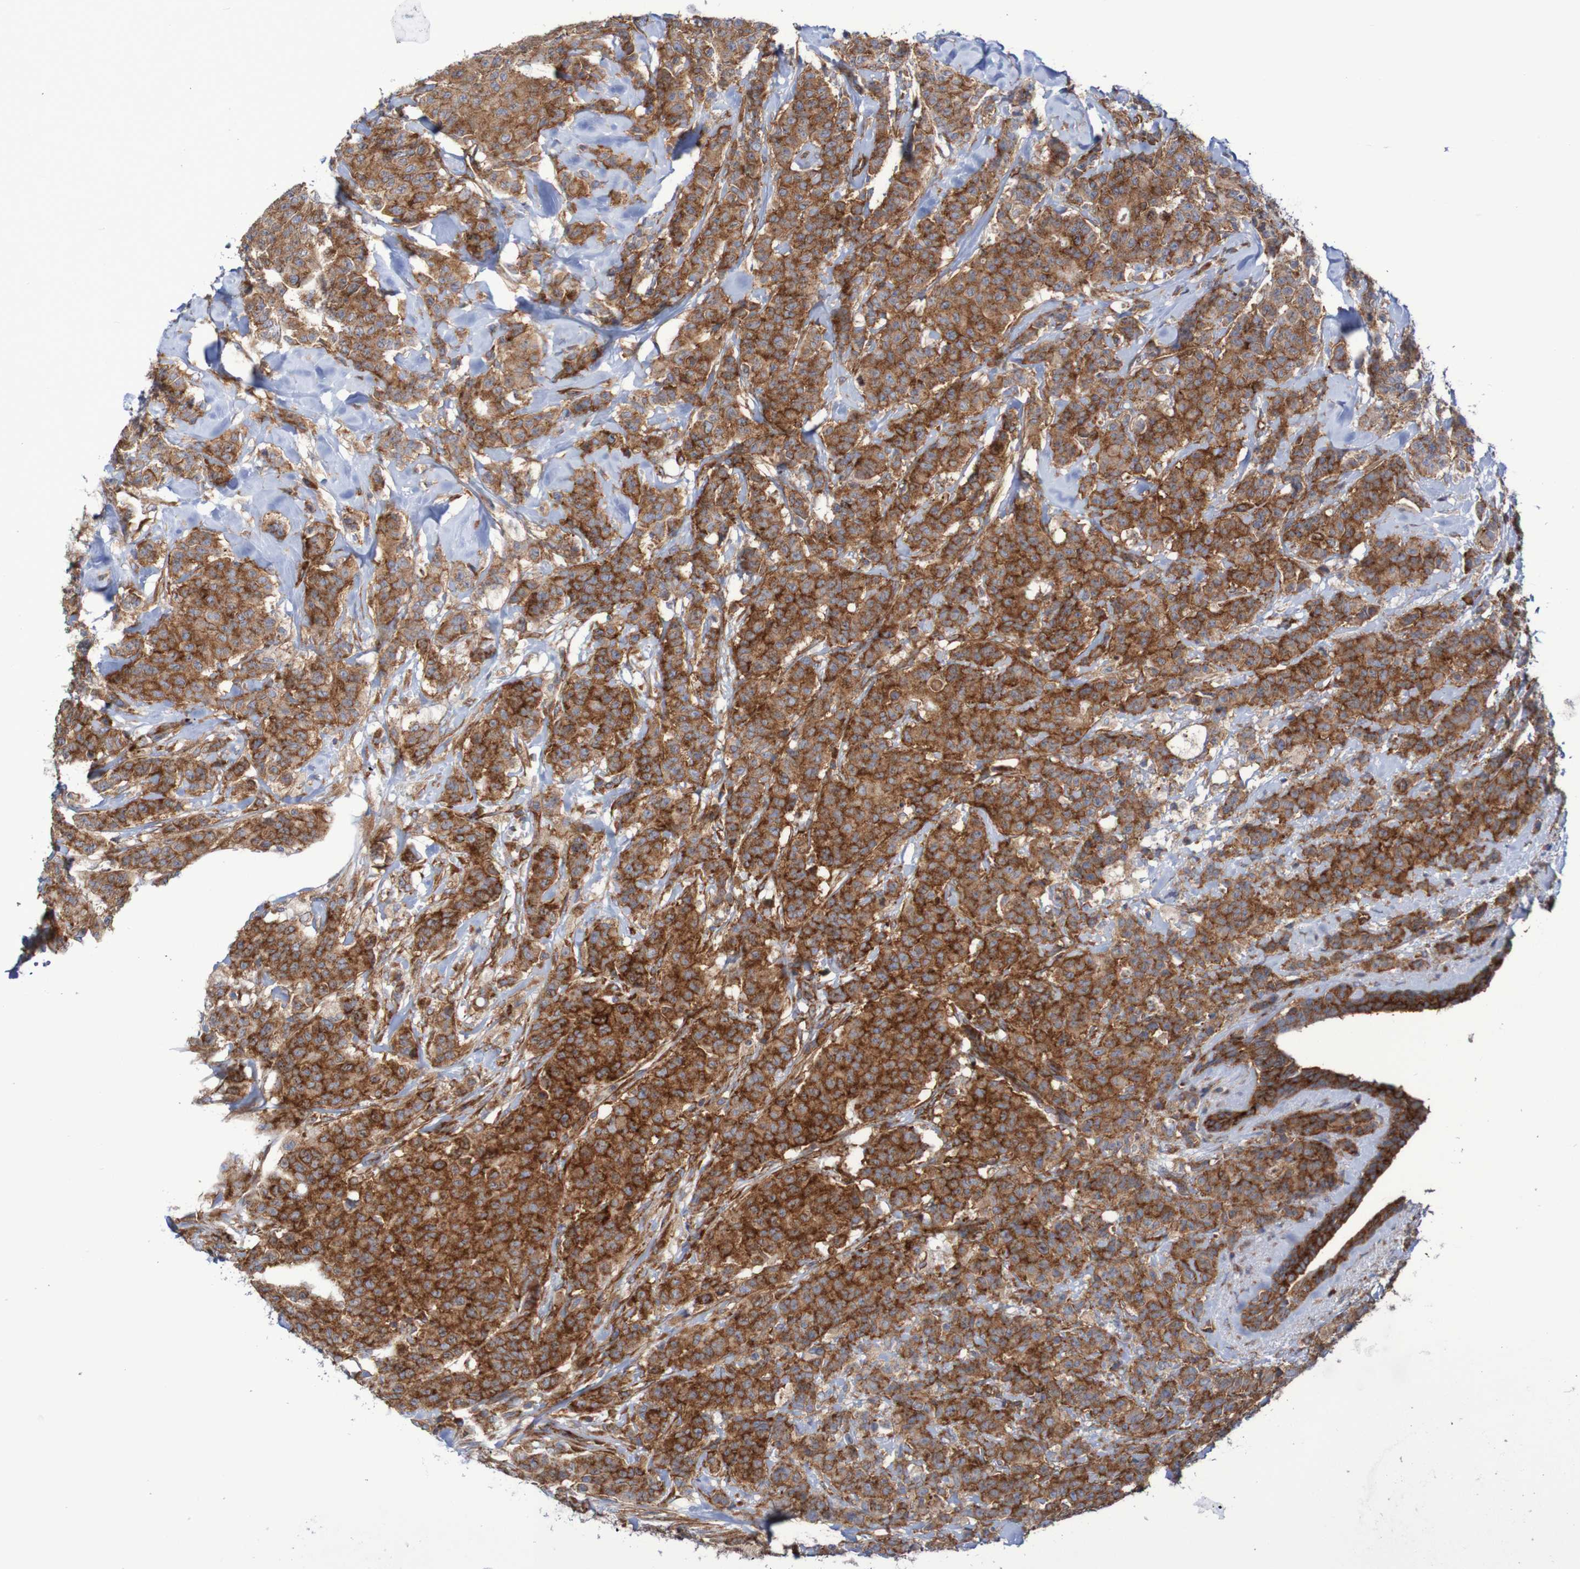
{"staining": {"intensity": "strong", "quantity": ">75%", "location": "cytoplasmic/membranous"}, "tissue": "breast cancer", "cell_type": "Tumor cells", "image_type": "cancer", "snomed": [{"axis": "morphology", "description": "Normal tissue, NOS"}, {"axis": "morphology", "description": "Duct carcinoma"}, {"axis": "topography", "description": "Breast"}], "caption": "Immunohistochemical staining of breast infiltrating ductal carcinoma reveals high levels of strong cytoplasmic/membranous expression in approximately >75% of tumor cells.", "gene": "FXR2", "patient": {"sex": "female", "age": 40}}